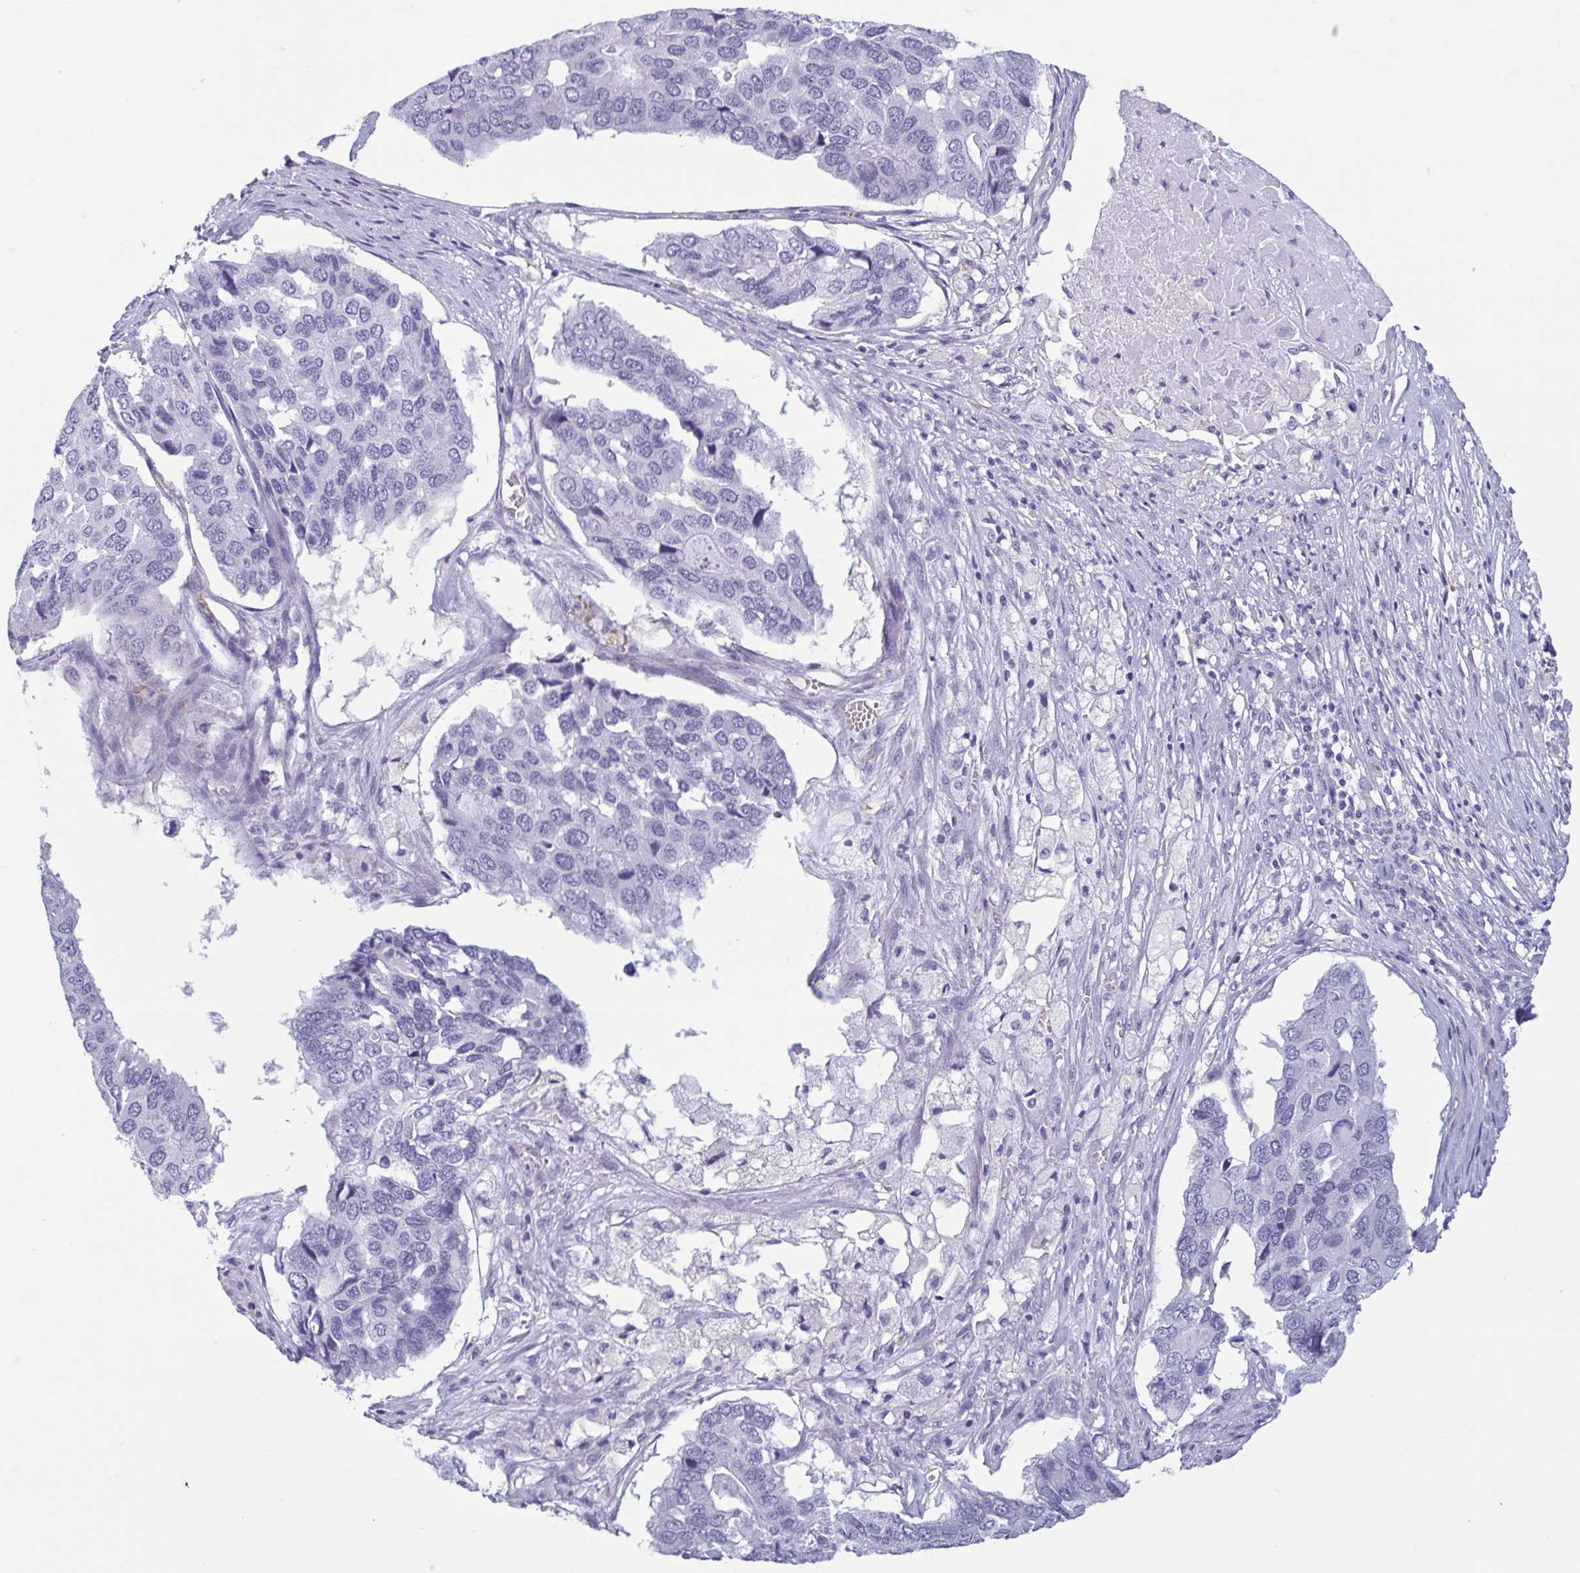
{"staining": {"intensity": "negative", "quantity": "none", "location": "none"}, "tissue": "pancreatic cancer", "cell_type": "Tumor cells", "image_type": "cancer", "snomed": [{"axis": "morphology", "description": "Adenocarcinoma, NOS"}, {"axis": "topography", "description": "Pancreas"}], "caption": "Tumor cells show no significant protein staining in pancreatic cancer. The staining is performed using DAB brown chromogen with nuclei counter-stained in using hematoxylin.", "gene": "MORC4", "patient": {"sex": "male", "age": 50}}